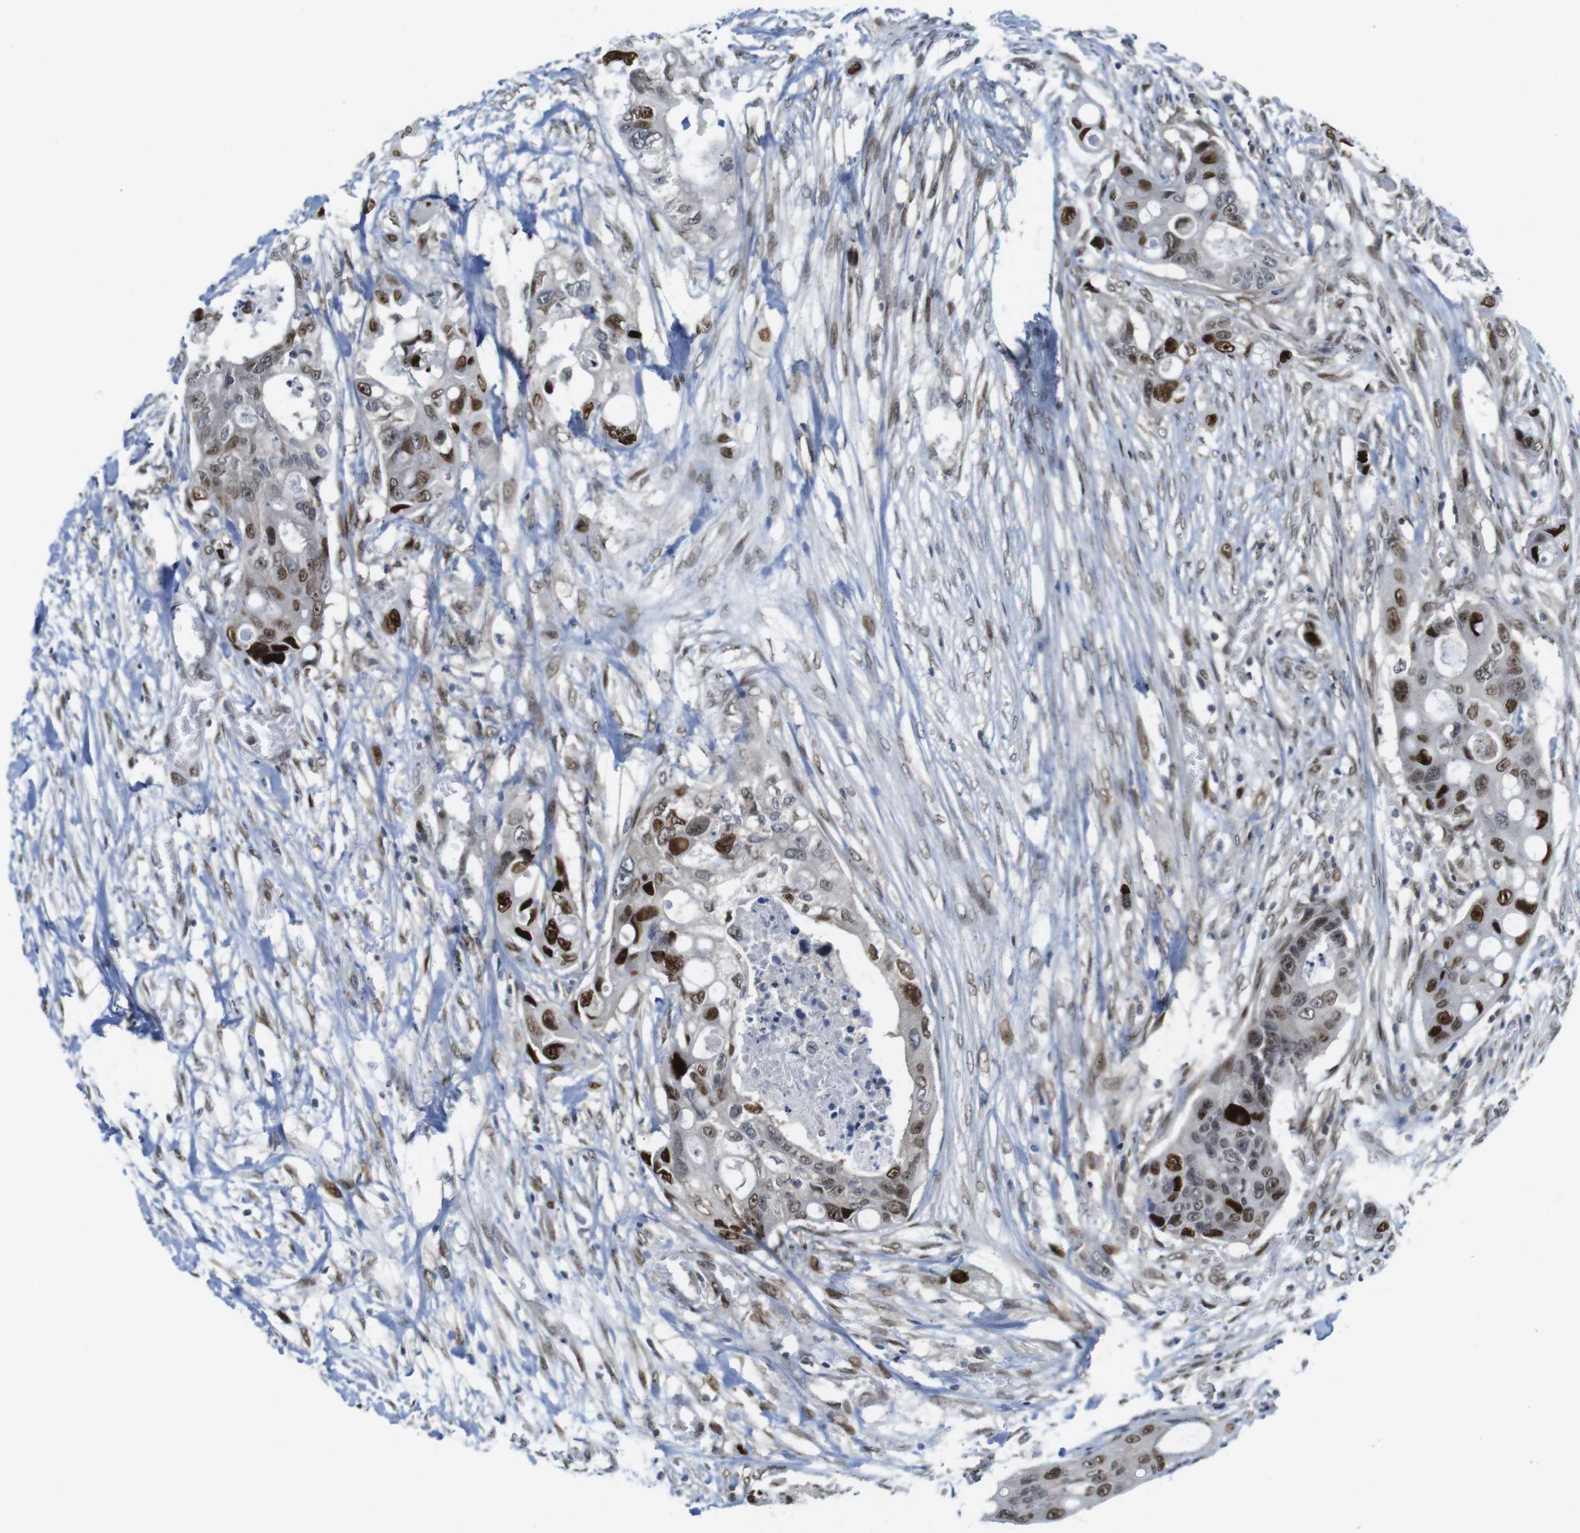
{"staining": {"intensity": "strong", "quantity": ">75%", "location": "nuclear"}, "tissue": "colorectal cancer", "cell_type": "Tumor cells", "image_type": "cancer", "snomed": [{"axis": "morphology", "description": "Adenocarcinoma, NOS"}, {"axis": "topography", "description": "Colon"}], "caption": "Strong nuclear staining for a protein is present in approximately >75% of tumor cells of colorectal cancer (adenocarcinoma) using immunohistochemistry.", "gene": "RCC1", "patient": {"sex": "female", "age": 57}}